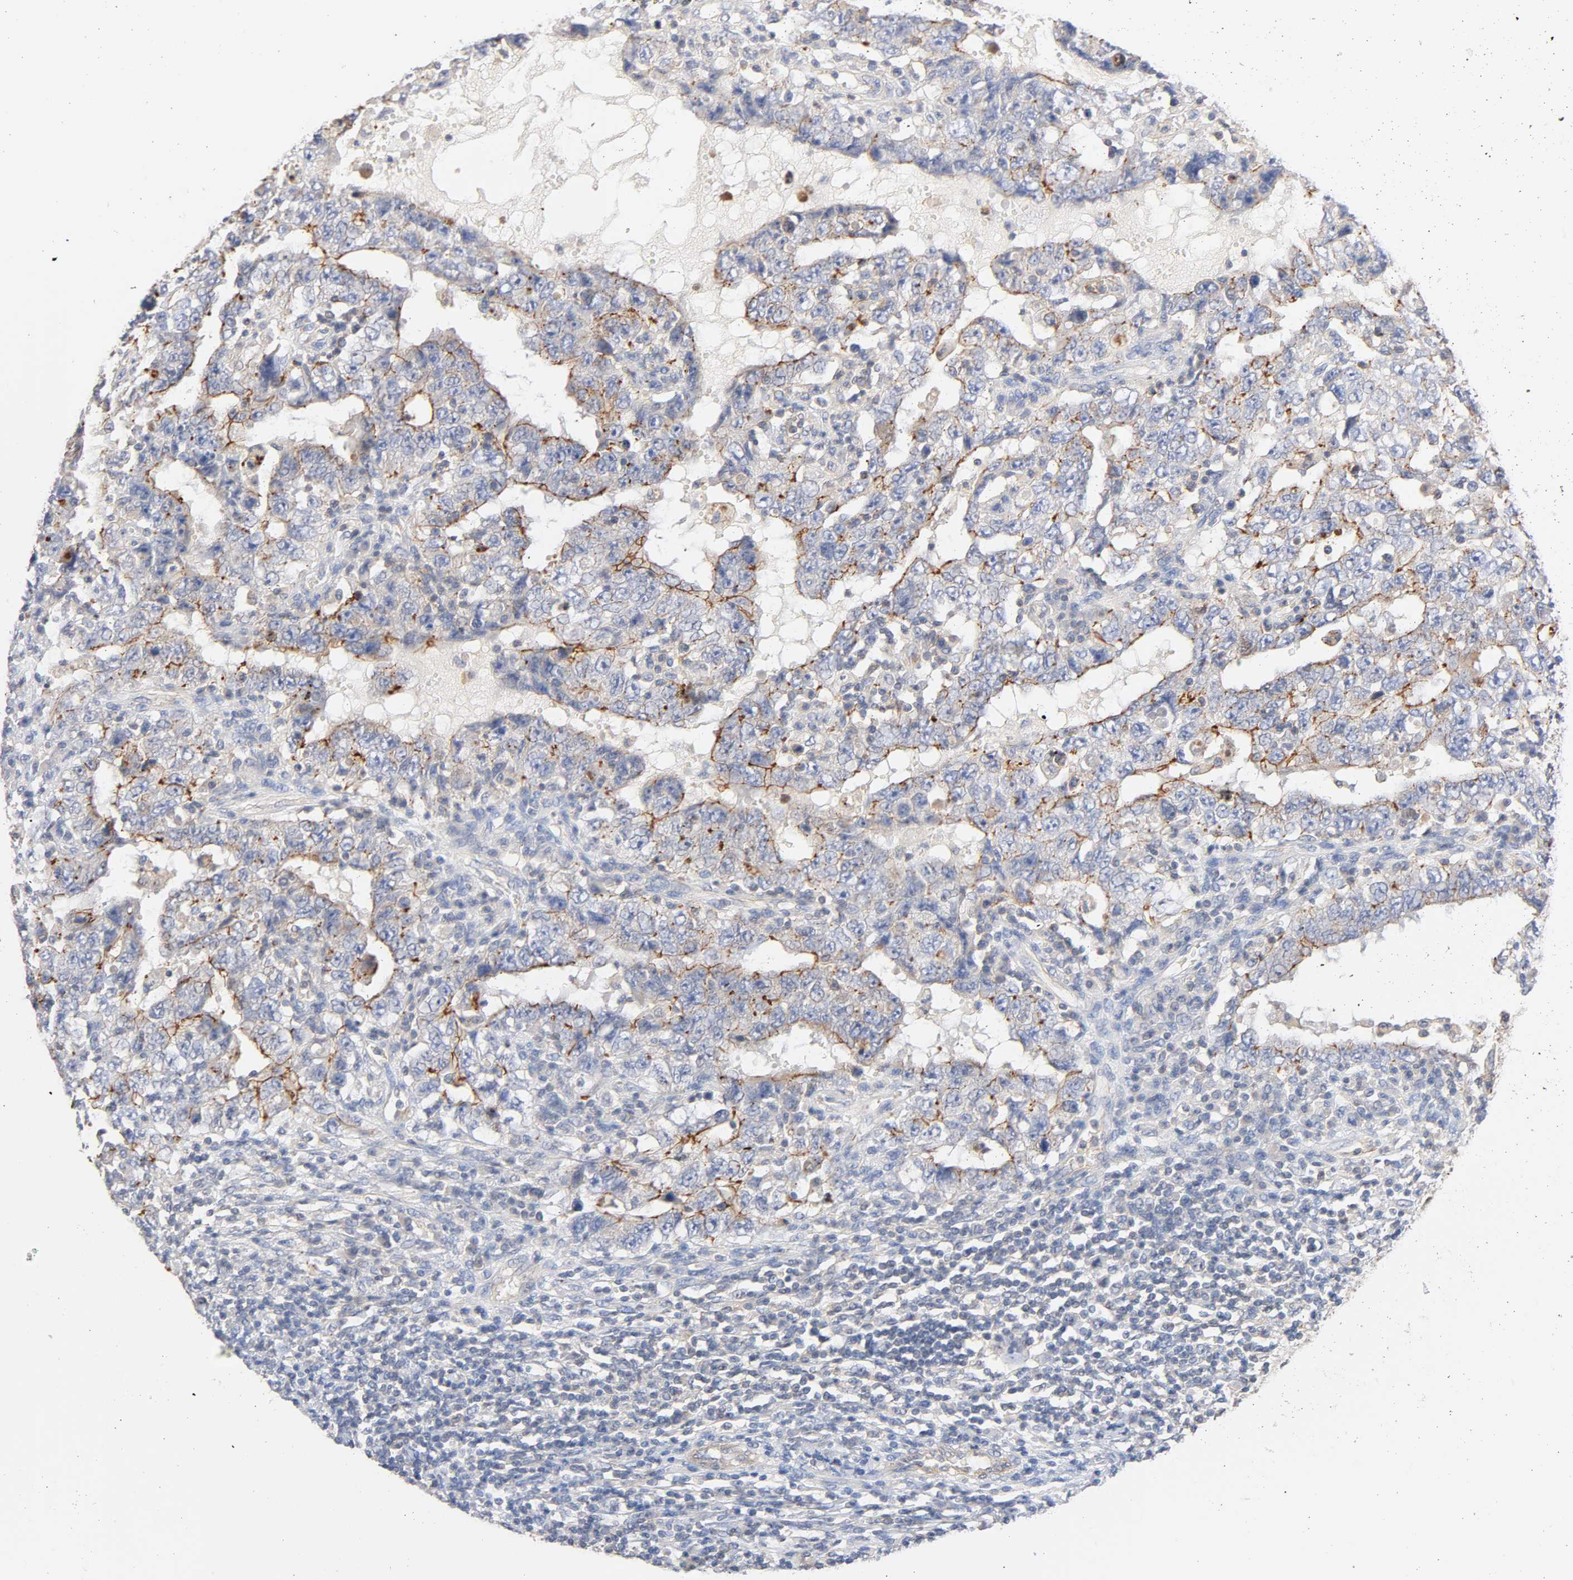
{"staining": {"intensity": "moderate", "quantity": "25%-75%", "location": "cytoplasmic/membranous"}, "tissue": "testis cancer", "cell_type": "Tumor cells", "image_type": "cancer", "snomed": [{"axis": "morphology", "description": "Carcinoma, Embryonal, NOS"}, {"axis": "topography", "description": "Testis"}], "caption": "Tumor cells exhibit medium levels of moderate cytoplasmic/membranous staining in approximately 25%-75% of cells in human testis cancer (embryonal carcinoma).", "gene": "STRN3", "patient": {"sex": "male", "age": 26}}